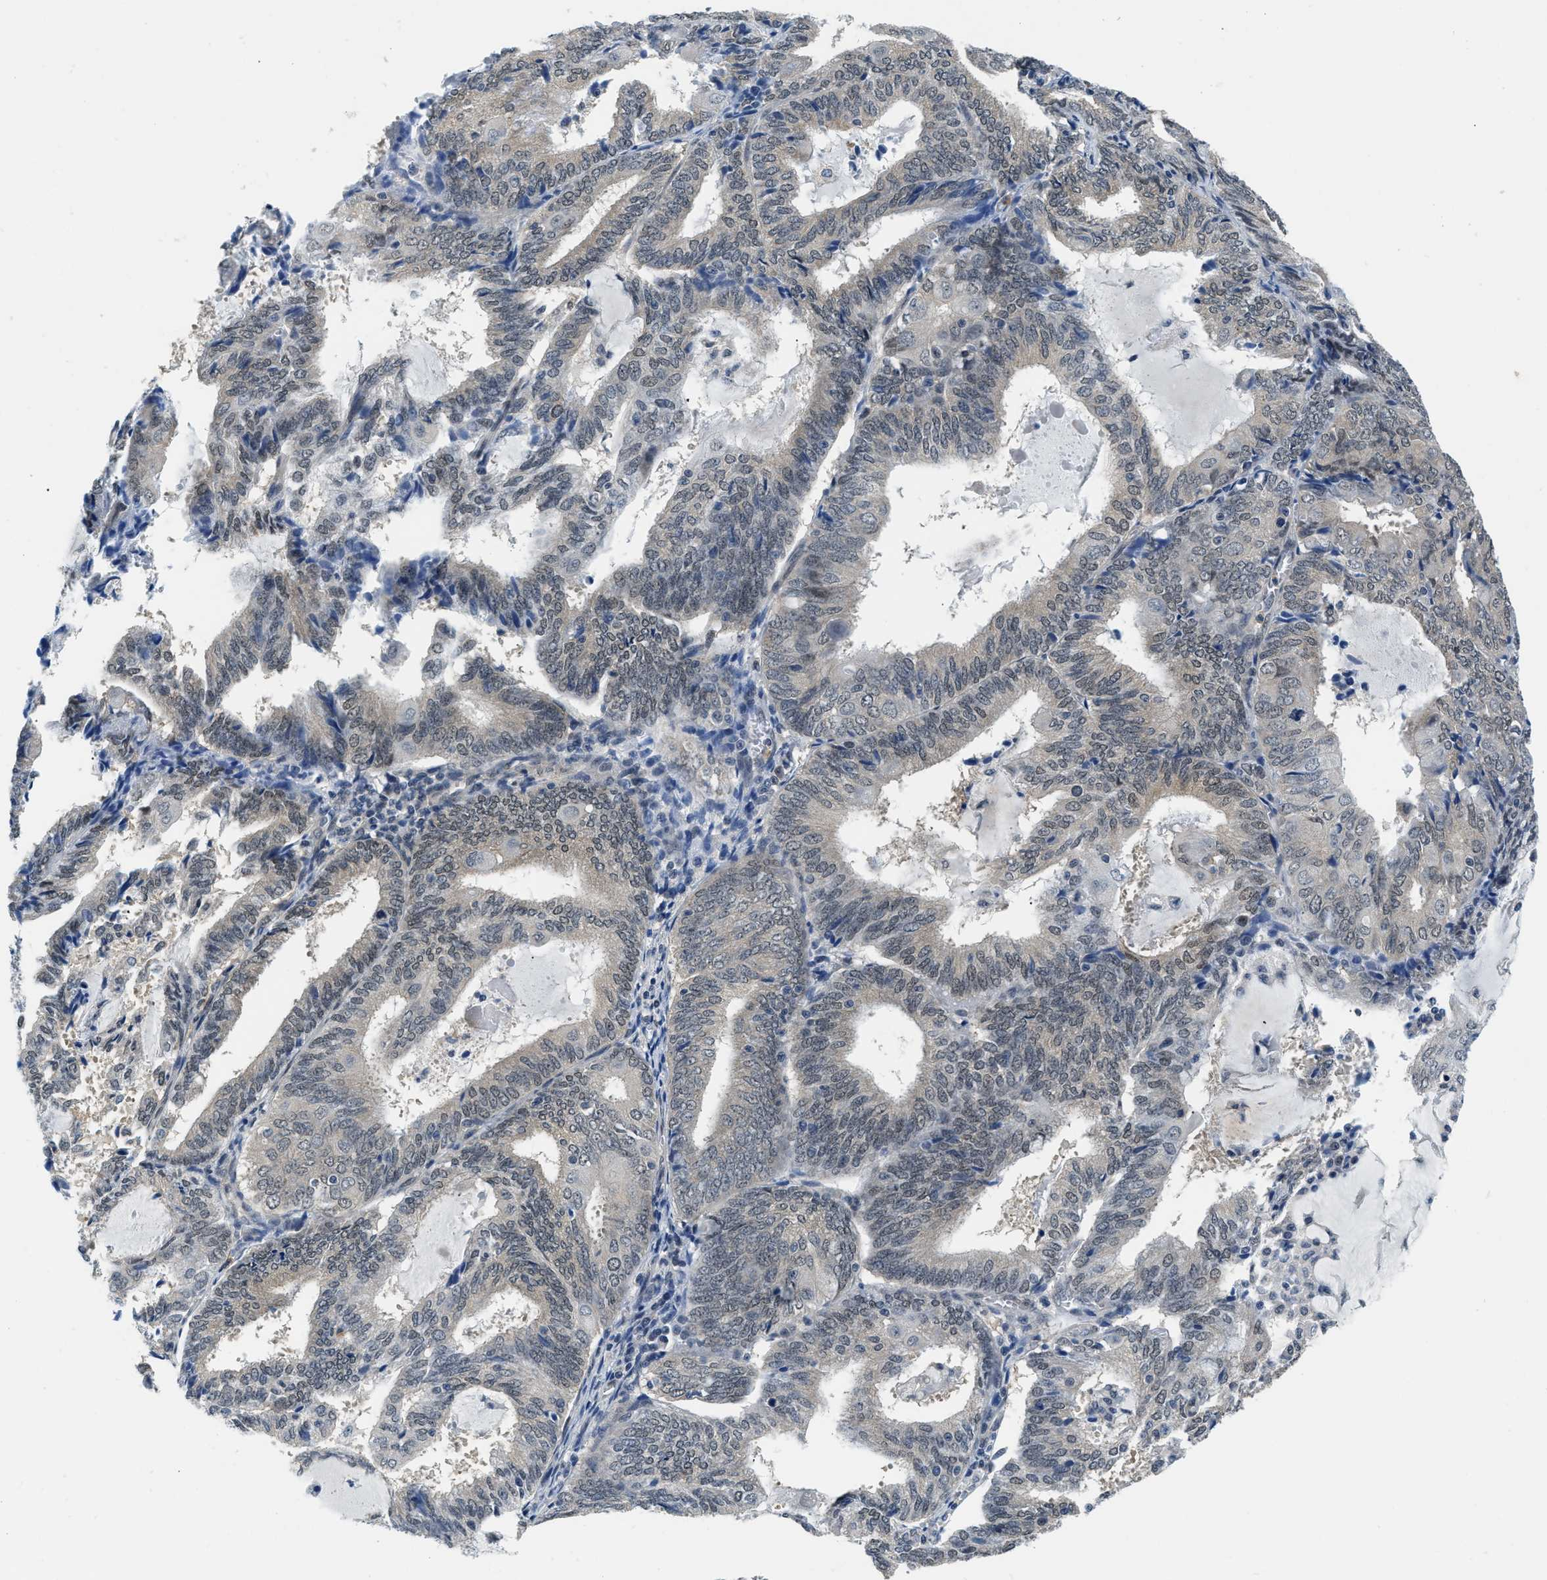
{"staining": {"intensity": "negative", "quantity": "none", "location": "none"}, "tissue": "endometrial cancer", "cell_type": "Tumor cells", "image_type": "cancer", "snomed": [{"axis": "morphology", "description": "Adenocarcinoma, NOS"}, {"axis": "topography", "description": "Endometrium"}], "caption": "Tumor cells show no significant protein positivity in endometrial adenocarcinoma.", "gene": "SMAD4", "patient": {"sex": "female", "age": 81}}